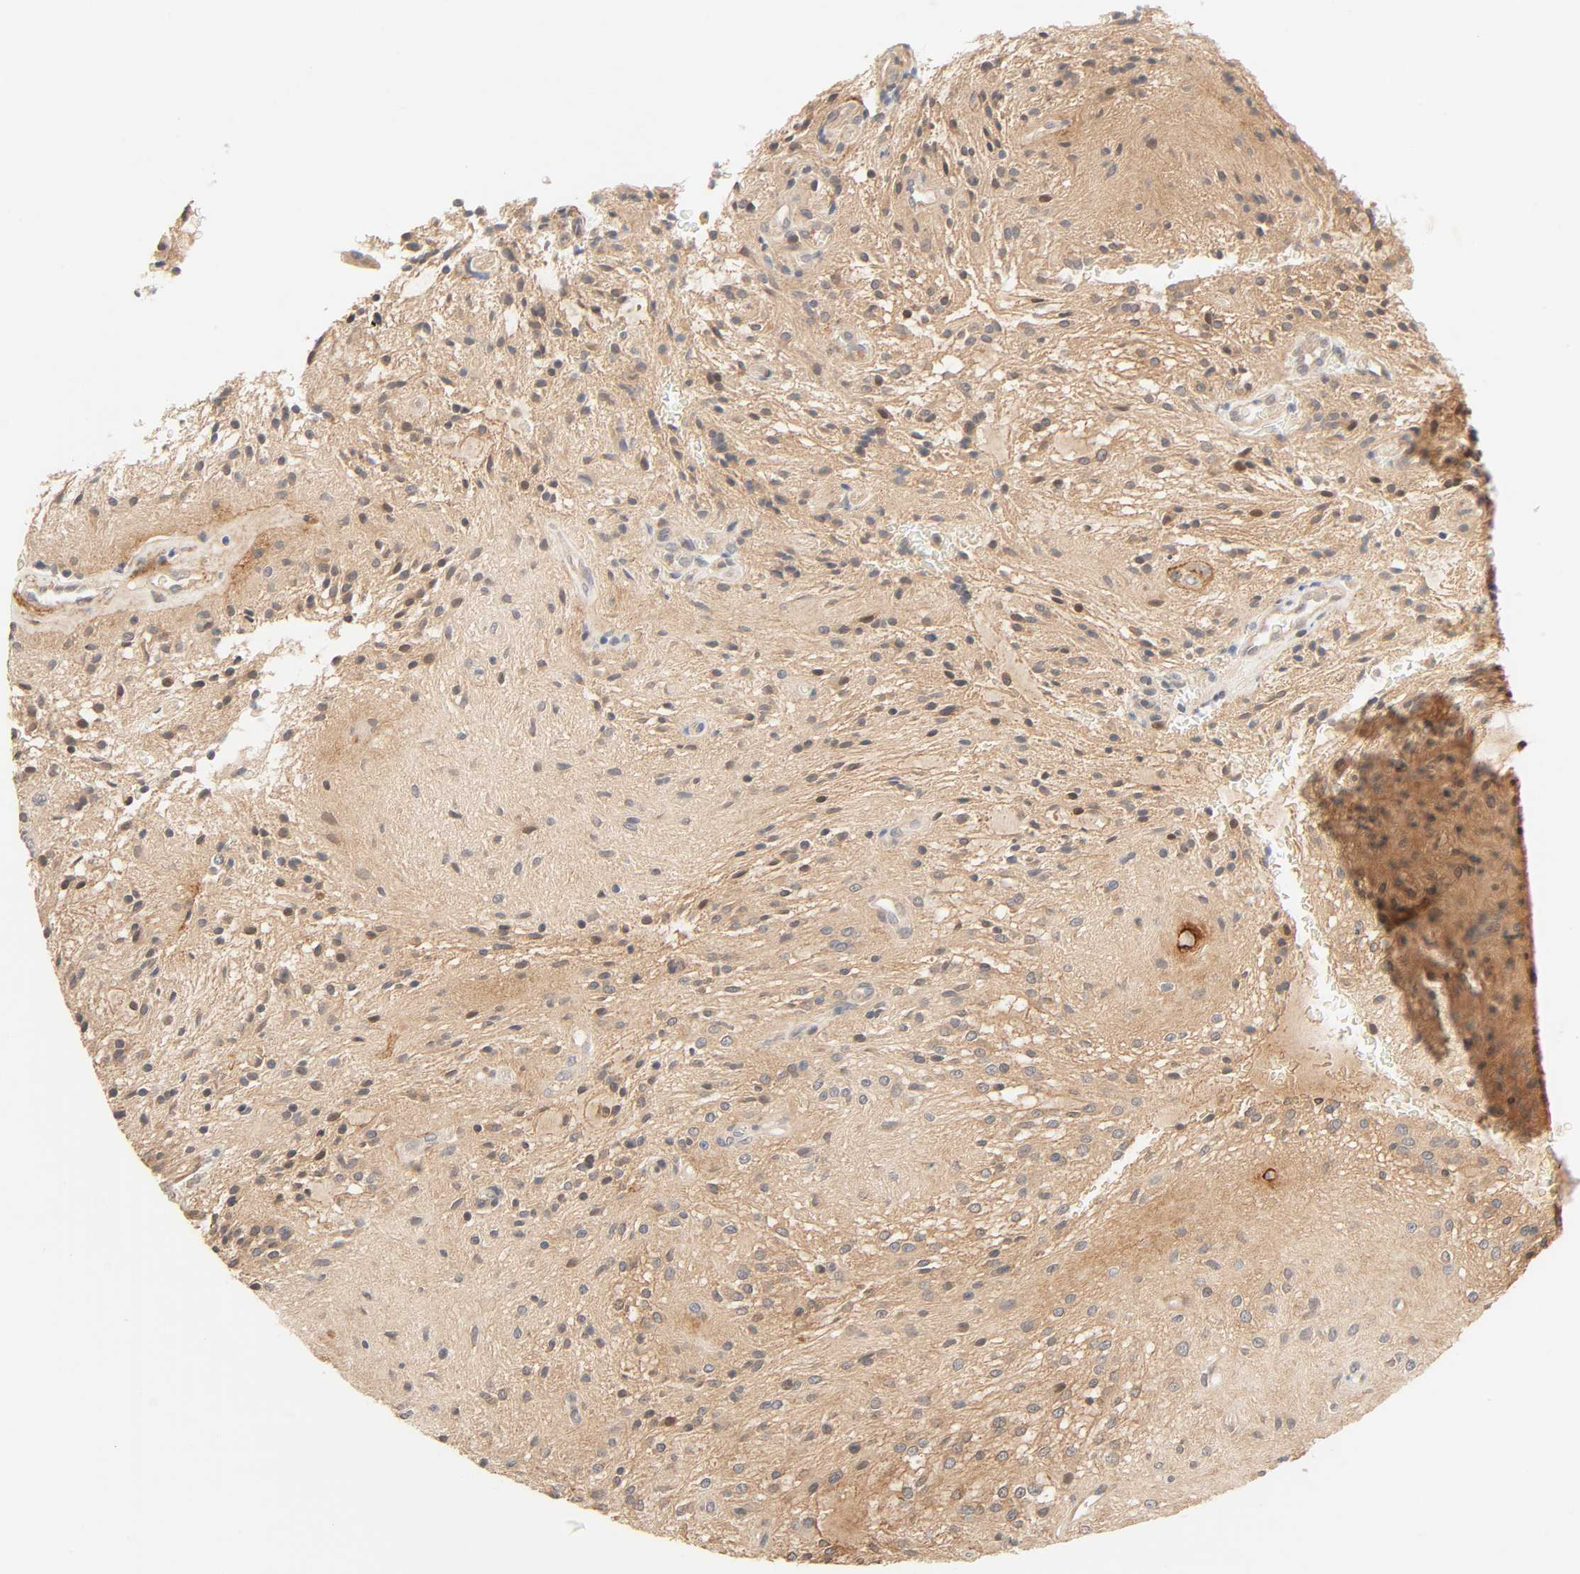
{"staining": {"intensity": "moderate", "quantity": "25%-75%", "location": "cytoplasmic/membranous"}, "tissue": "glioma", "cell_type": "Tumor cells", "image_type": "cancer", "snomed": [{"axis": "morphology", "description": "Glioma, malignant, NOS"}, {"axis": "topography", "description": "Cerebellum"}], "caption": "A high-resolution histopathology image shows IHC staining of glioma (malignant), which exhibits moderate cytoplasmic/membranous positivity in approximately 25%-75% of tumor cells.", "gene": "CACNA1G", "patient": {"sex": "female", "age": 10}}